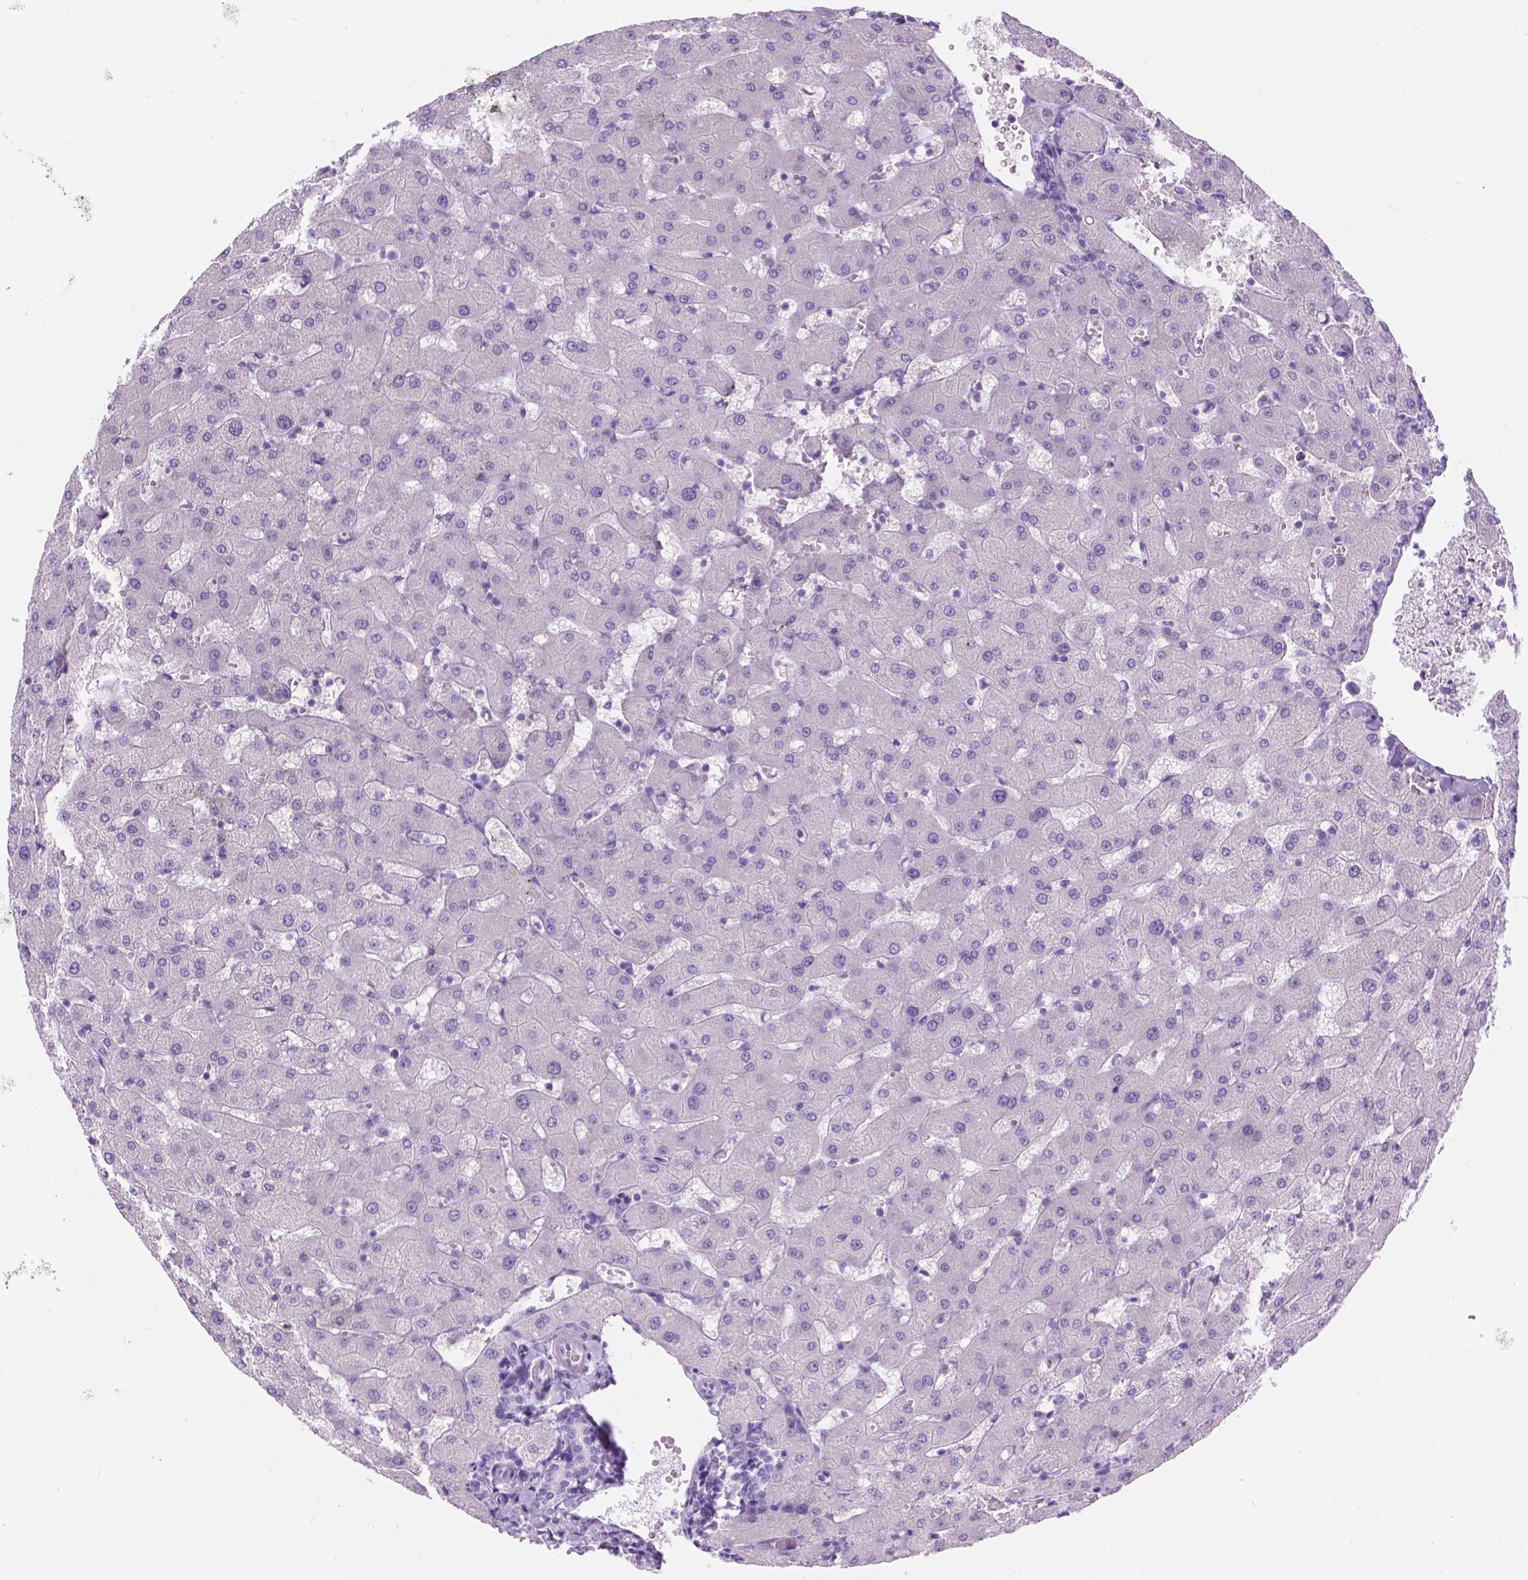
{"staining": {"intensity": "negative", "quantity": "none", "location": "none"}, "tissue": "liver", "cell_type": "Cholangiocytes", "image_type": "normal", "snomed": [{"axis": "morphology", "description": "Normal tissue, NOS"}, {"axis": "topography", "description": "Liver"}], "caption": "Cholangiocytes are negative for protein expression in benign human liver. (DAB (3,3'-diaminobenzidine) IHC, high magnification).", "gene": "DCC", "patient": {"sex": "female", "age": 63}}